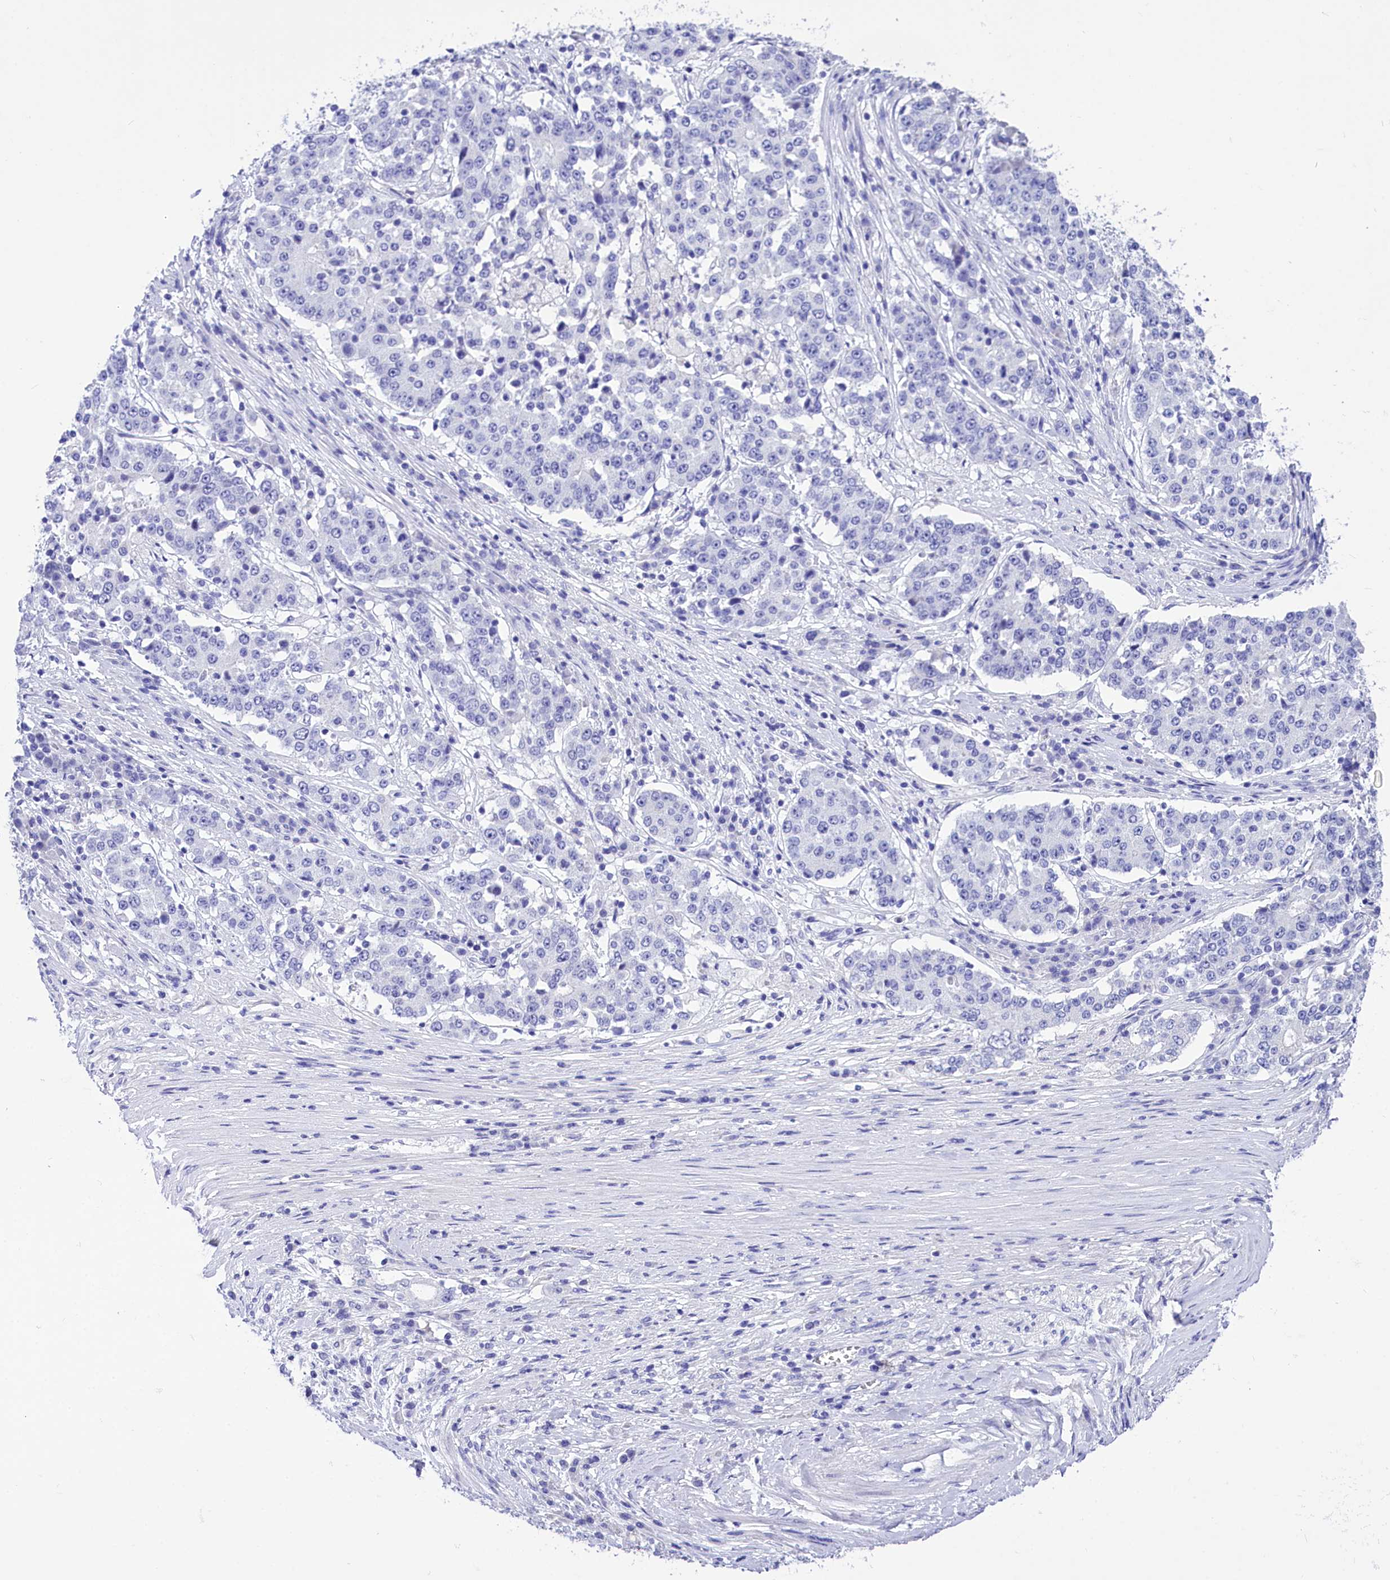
{"staining": {"intensity": "negative", "quantity": "none", "location": "none"}, "tissue": "stomach cancer", "cell_type": "Tumor cells", "image_type": "cancer", "snomed": [{"axis": "morphology", "description": "Adenocarcinoma, NOS"}, {"axis": "topography", "description": "Stomach"}], "caption": "This is an immunohistochemistry histopathology image of human stomach cancer (adenocarcinoma). There is no staining in tumor cells.", "gene": "TTC36", "patient": {"sex": "male", "age": 59}}